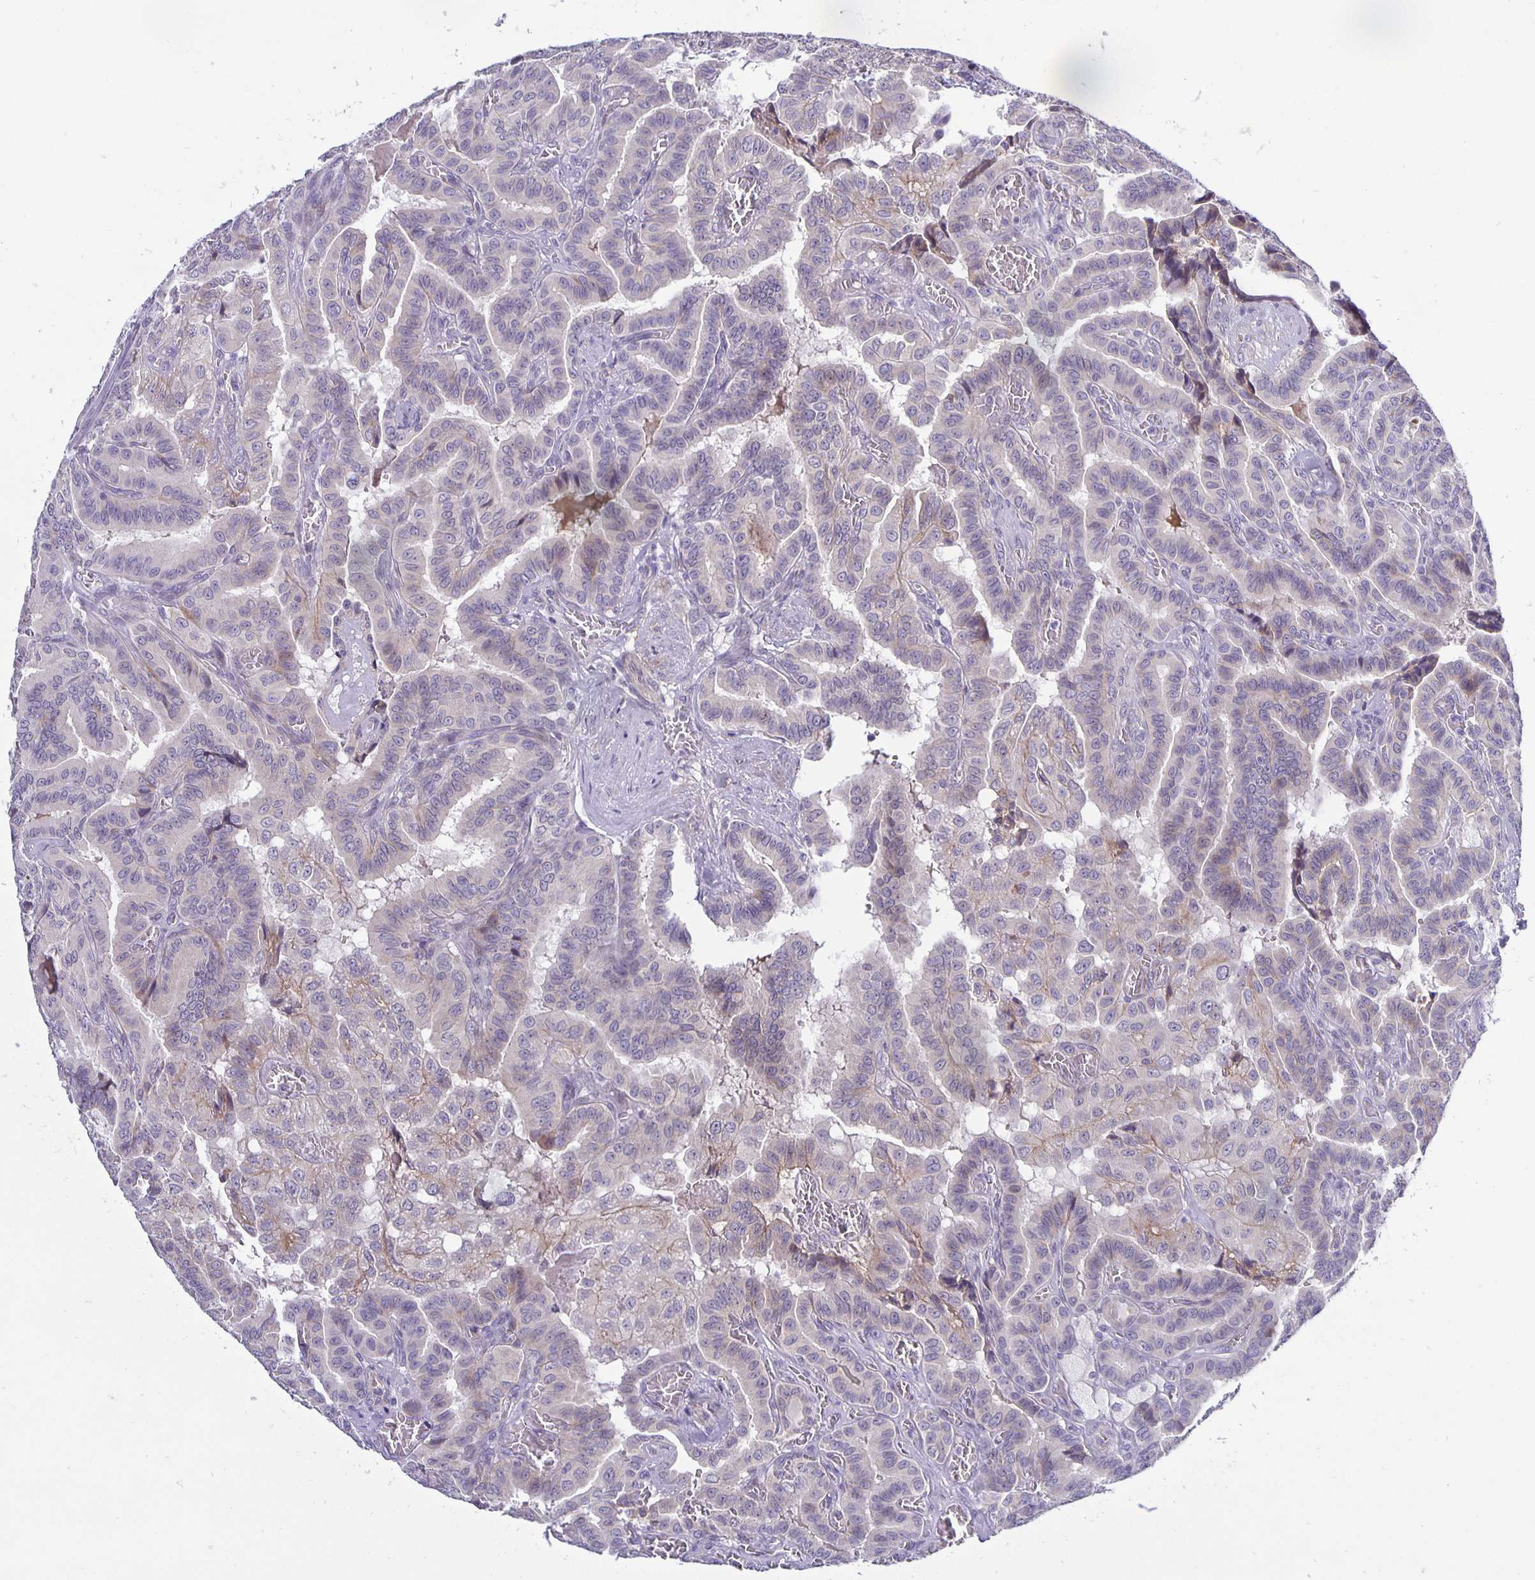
{"staining": {"intensity": "negative", "quantity": "none", "location": "none"}, "tissue": "thyroid cancer", "cell_type": "Tumor cells", "image_type": "cancer", "snomed": [{"axis": "morphology", "description": "Papillary adenocarcinoma, NOS"}, {"axis": "morphology", "description": "Papillary adenoma metastatic"}, {"axis": "topography", "description": "Thyroid gland"}], "caption": "The micrograph demonstrates no significant staining in tumor cells of thyroid cancer. (DAB IHC visualized using brightfield microscopy, high magnification).", "gene": "ERBB2", "patient": {"sex": "male", "age": 87}}